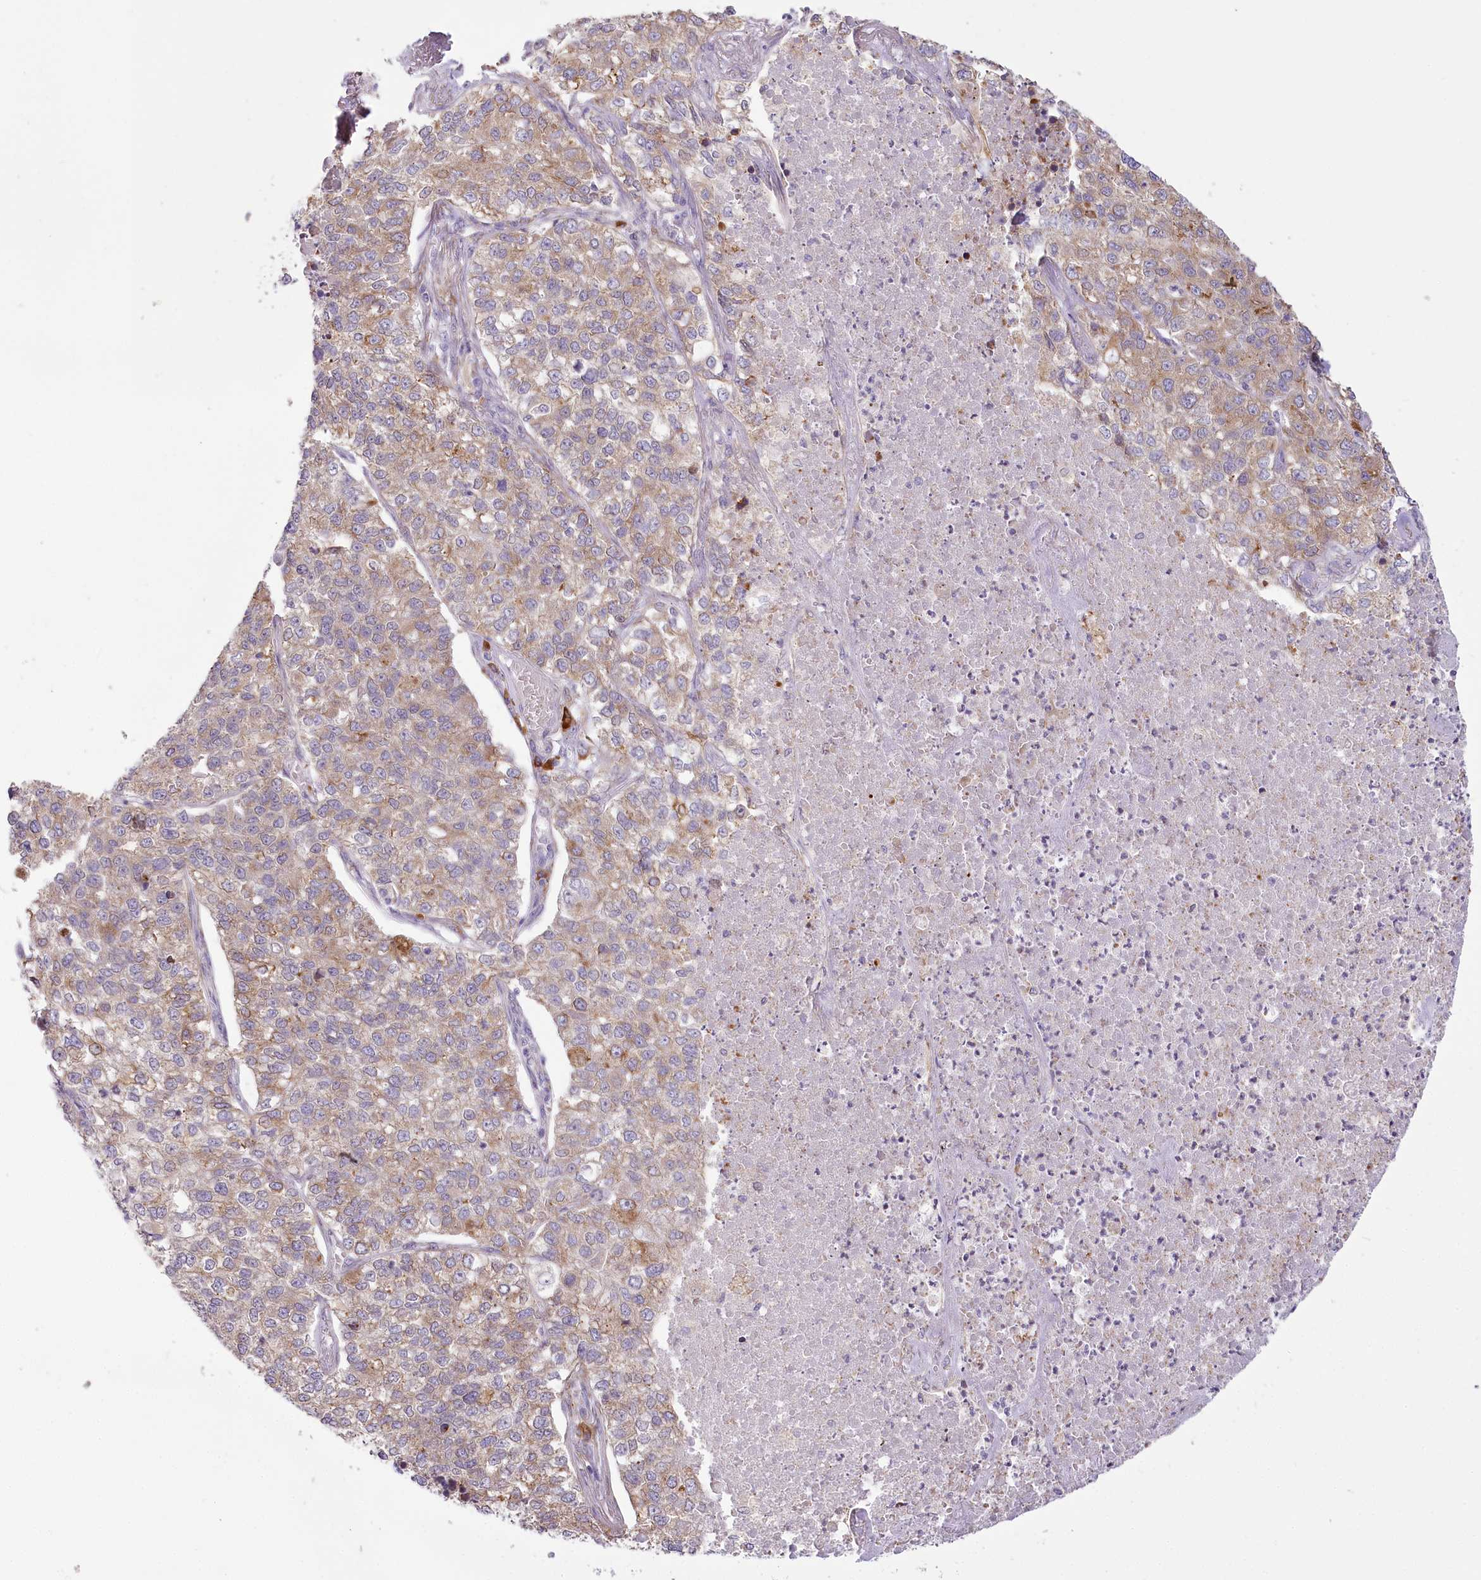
{"staining": {"intensity": "weak", "quantity": "25%-75%", "location": "cytoplasmic/membranous"}, "tissue": "lung cancer", "cell_type": "Tumor cells", "image_type": "cancer", "snomed": [{"axis": "morphology", "description": "Adenocarcinoma, NOS"}, {"axis": "topography", "description": "Lung"}], "caption": "Immunohistochemical staining of lung cancer (adenocarcinoma) displays weak cytoplasmic/membranous protein staining in approximately 25%-75% of tumor cells.", "gene": "NCKAP5", "patient": {"sex": "male", "age": 49}}